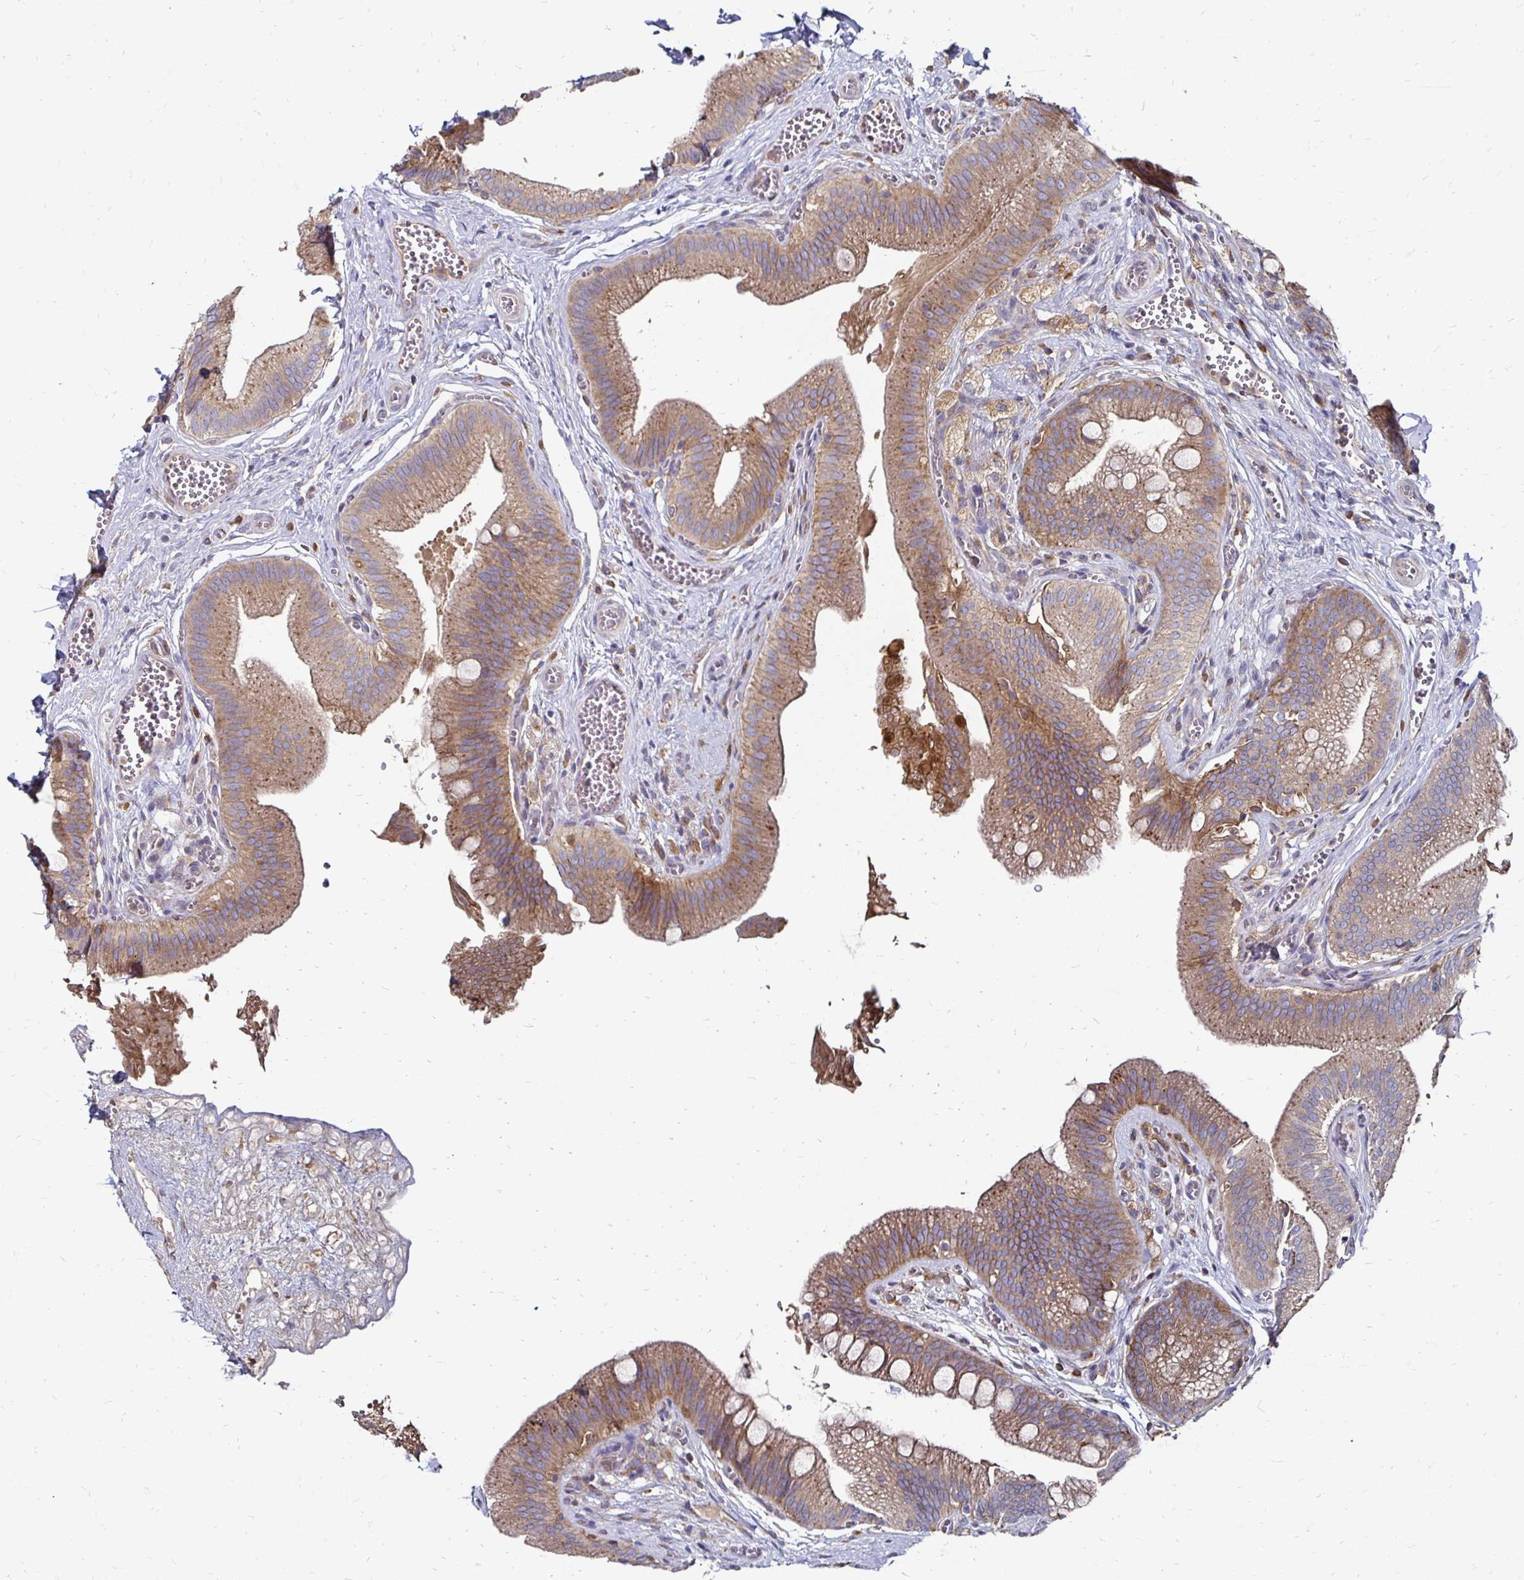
{"staining": {"intensity": "moderate", "quantity": ">75%", "location": "cytoplasmic/membranous"}, "tissue": "gallbladder", "cell_type": "Glandular cells", "image_type": "normal", "snomed": [{"axis": "morphology", "description": "Normal tissue, NOS"}, {"axis": "topography", "description": "Gallbladder"}], "caption": "Gallbladder stained for a protein demonstrates moderate cytoplasmic/membranous positivity in glandular cells. Immunohistochemistry stains the protein in brown and the nuclei are stained blue.", "gene": "NCSTN", "patient": {"sex": "male", "age": 17}}